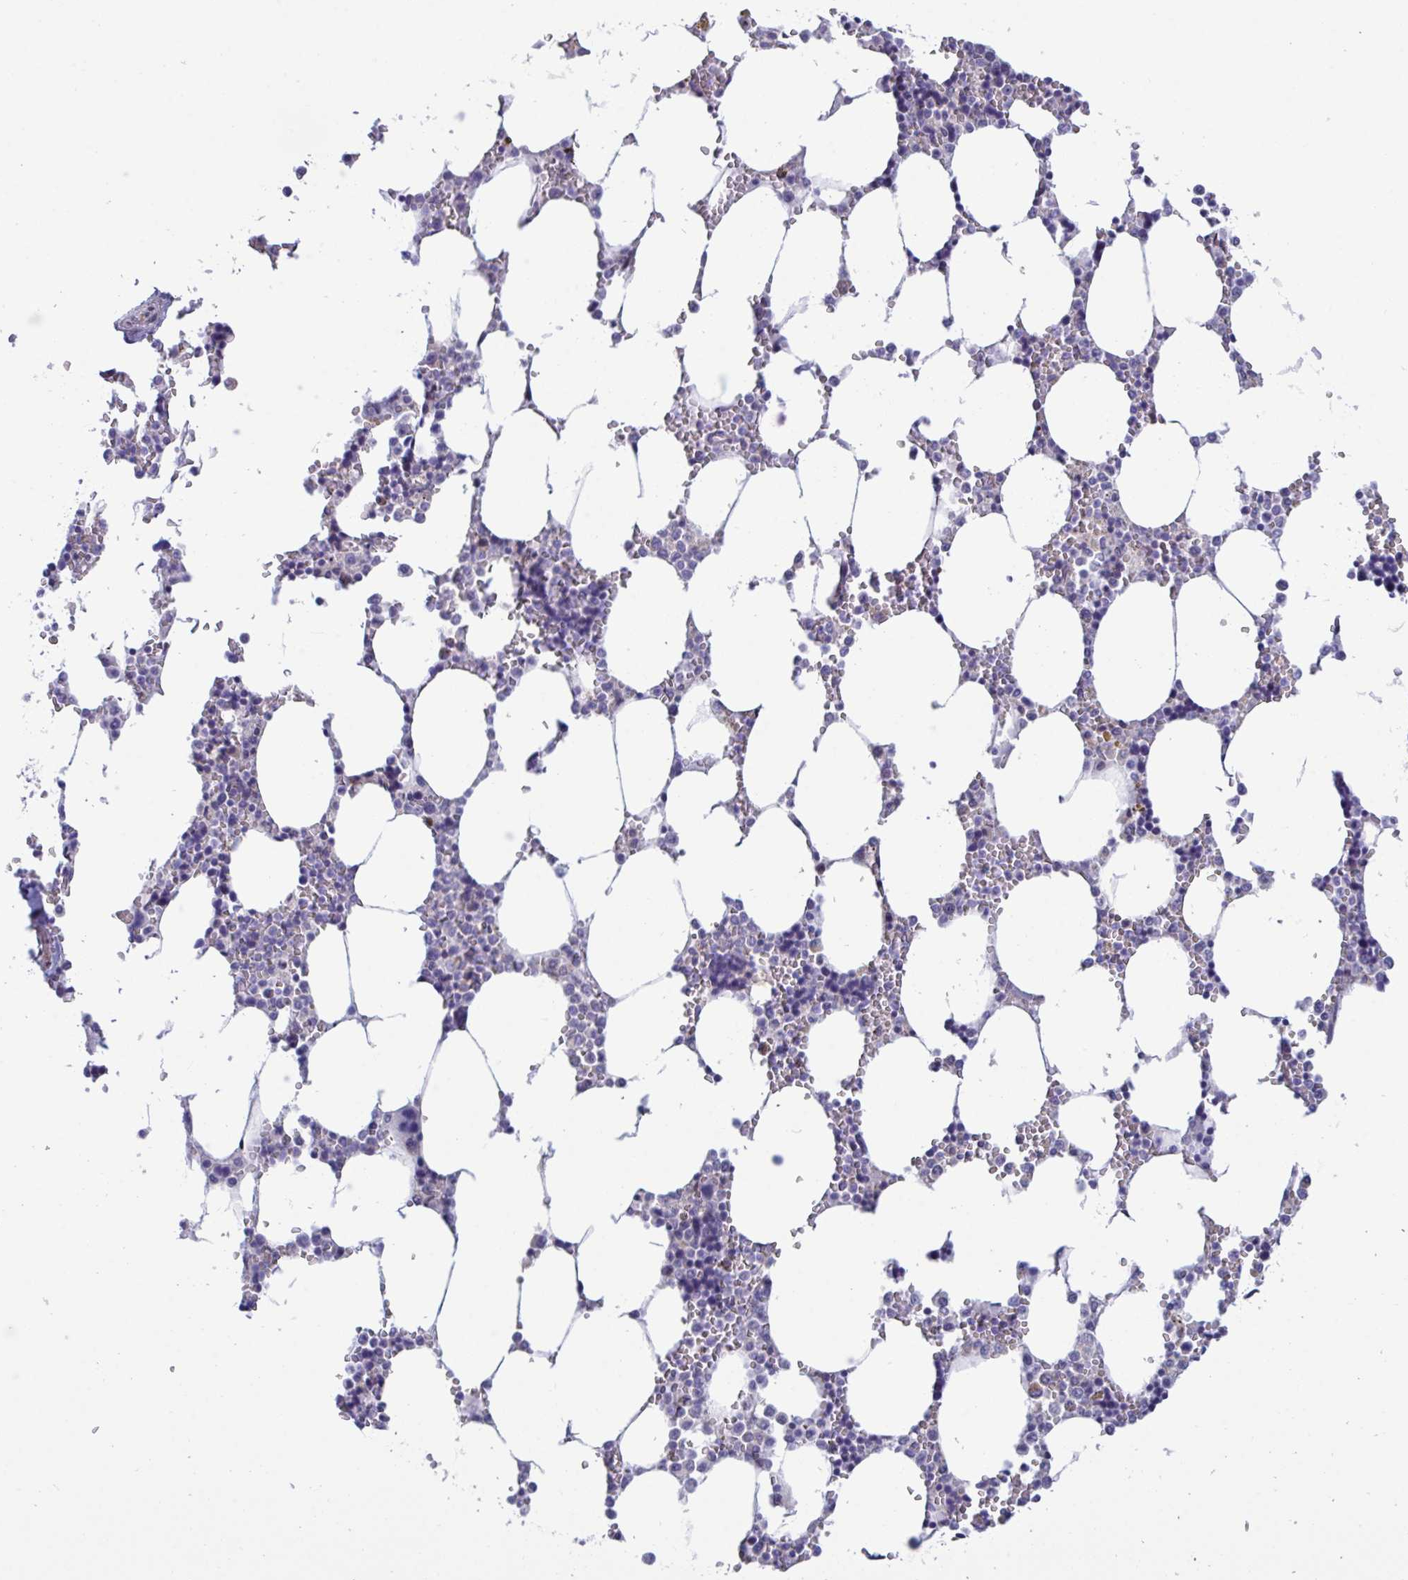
{"staining": {"intensity": "strong", "quantity": "<25%", "location": "cytoplasmic/membranous,nuclear"}, "tissue": "bone marrow", "cell_type": "Hematopoietic cells", "image_type": "normal", "snomed": [{"axis": "morphology", "description": "Normal tissue, NOS"}, {"axis": "topography", "description": "Bone marrow"}], "caption": "IHC of unremarkable bone marrow displays medium levels of strong cytoplasmic/membranous,nuclear positivity in about <25% of hematopoietic cells. The protein of interest is shown in brown color, while the nuclei are stained blue.", "gene": "PELI1", "patient": {"sex": "male", "age": 64}}